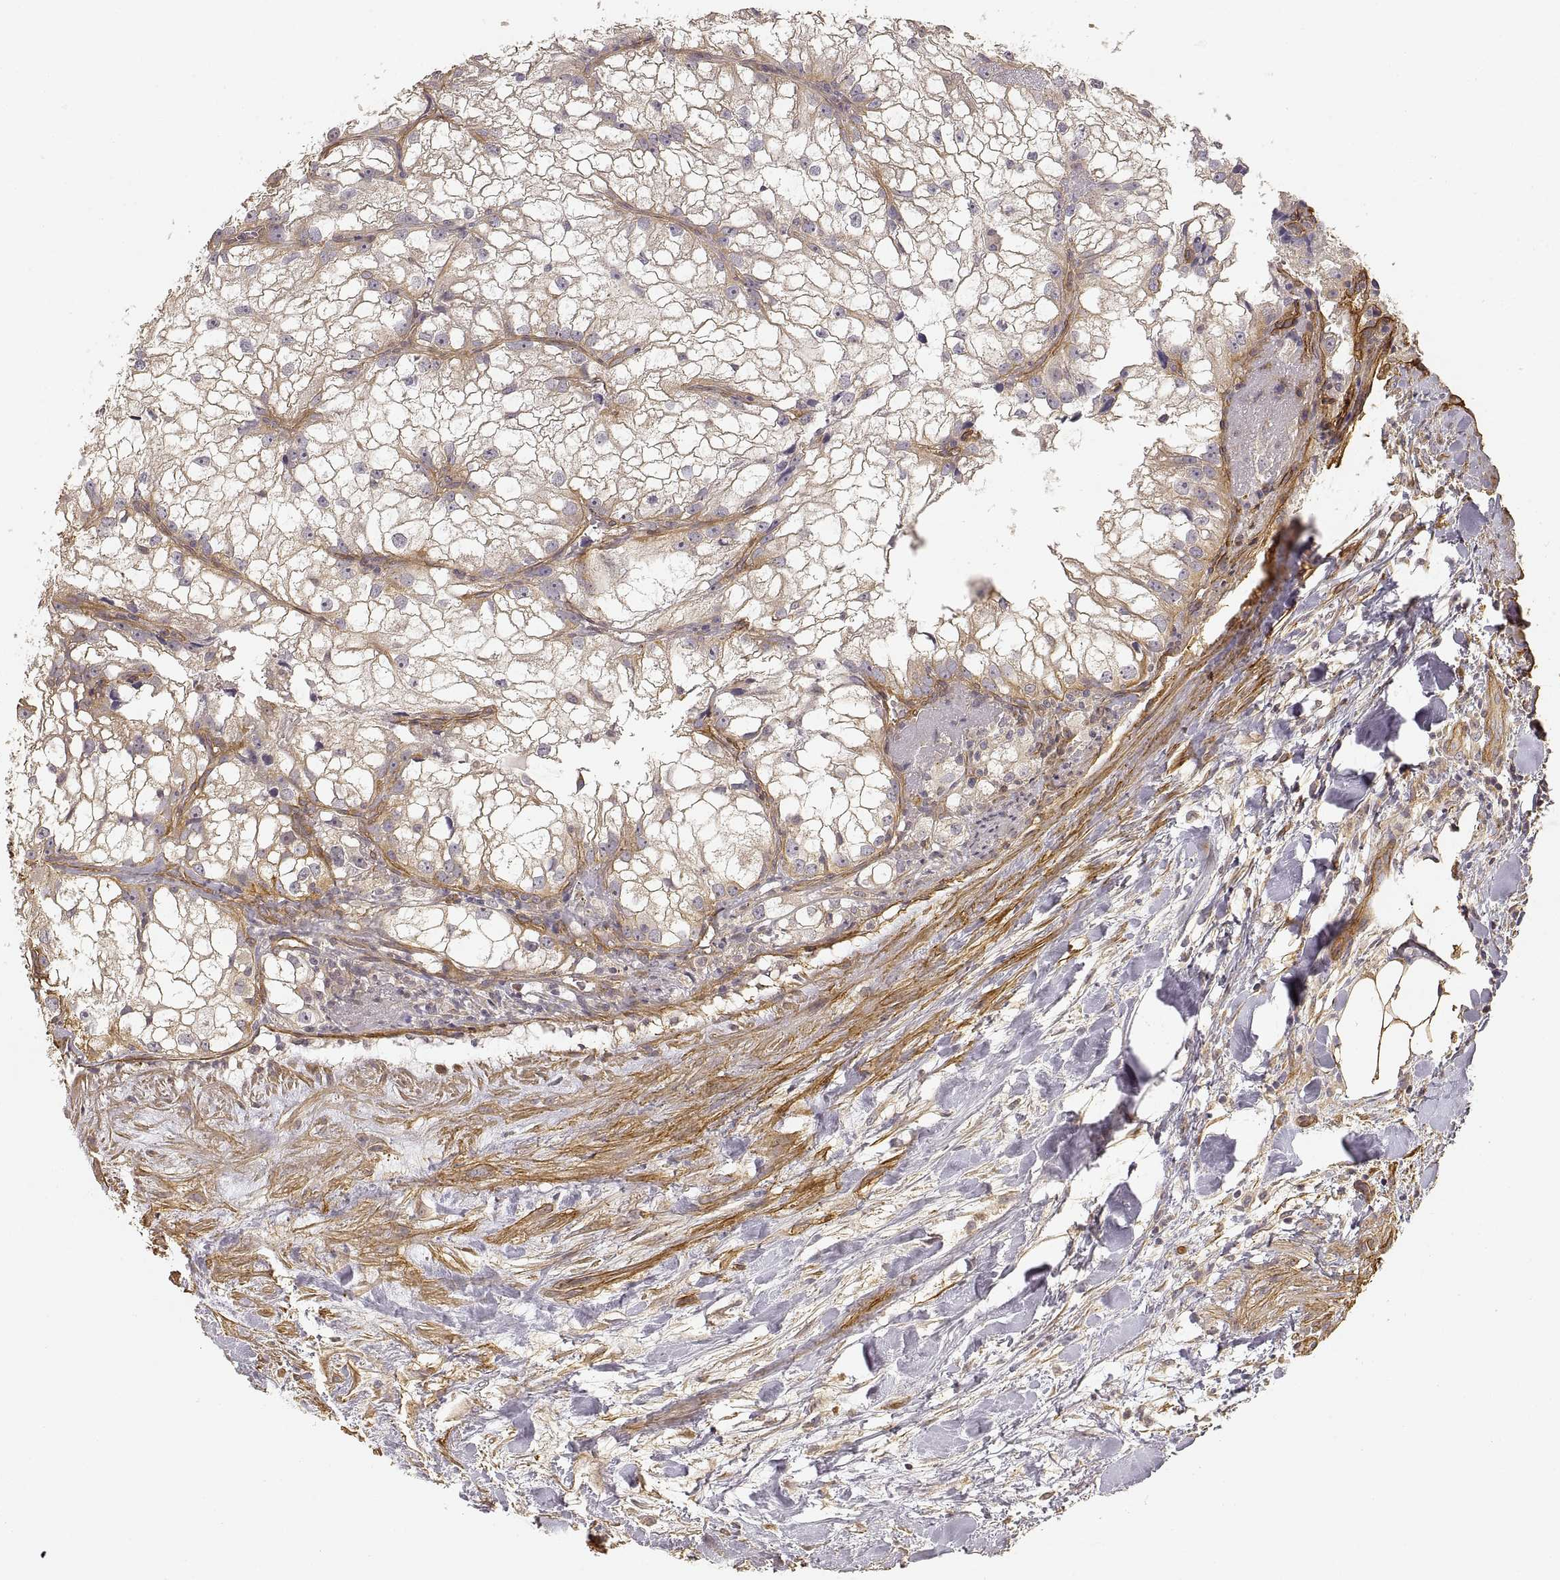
{"staining": {"intensity": "weak", "quantity": ">75%", "location": "cytoplasmic/membranous"}, "tissue": "renal cancer", "cell_type": "Tumor cells", "image_type": "cancer", "snomed": [{"axis": "morphology", "description": "Adenocarcinoma, NOS"}, {"axis": "topography", "description": "Kidney"}], "caption": "Immunohistochemistry (IHC) image of human renal cancer (adenocarcinoma) stained for a protein (brown), which shows low levels of weak cytoplasmic/membranous staining in approximately >75% of tumor cells.", "gene": "LAMA4", "patient": {"sex": "male", "age": 59}}